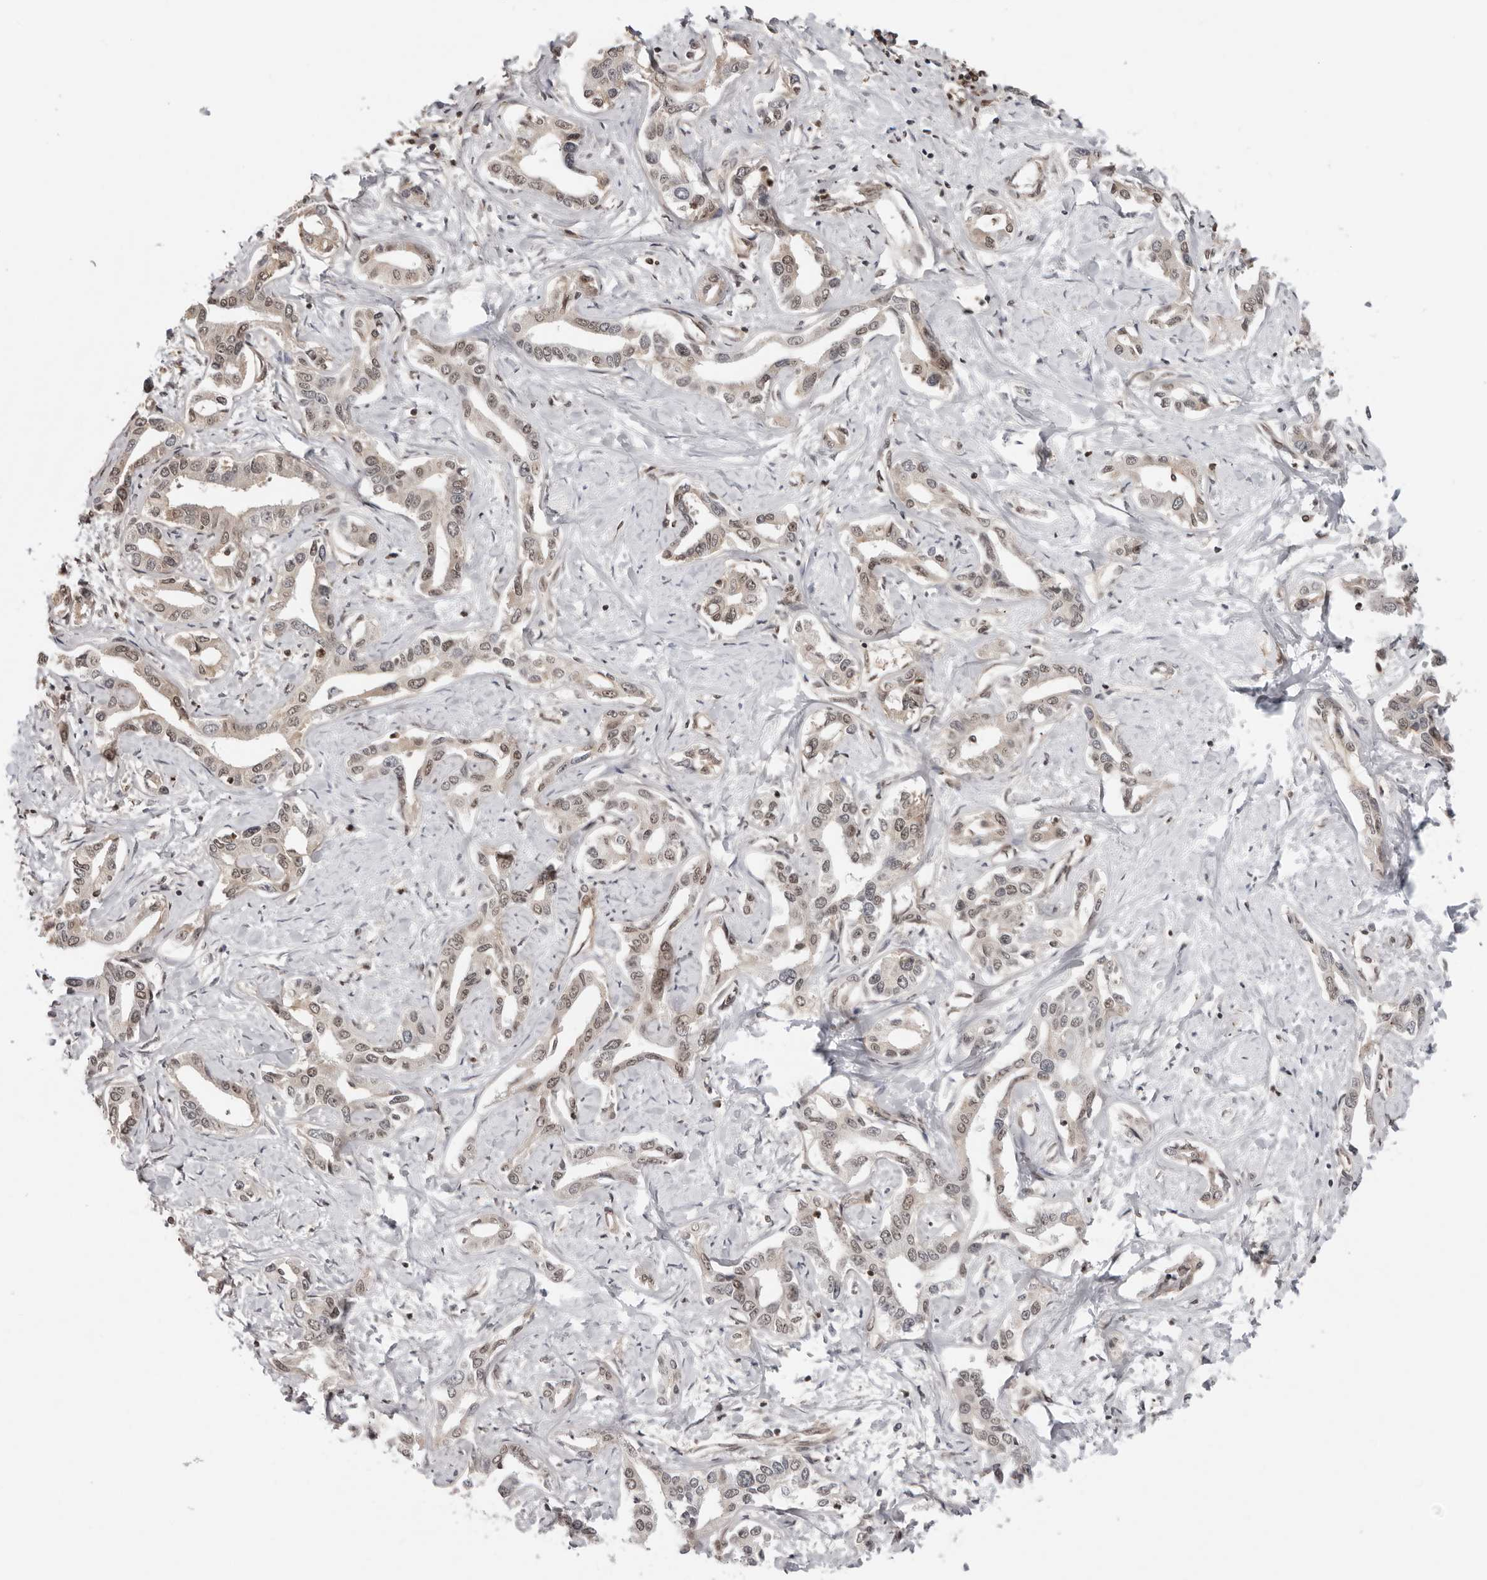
{"staining": {"intensity": "weak", "quantity": "25%-75%", "location": "cytoplasmic/membranous,nuclear"}, "tissue": "liver cancer", "cell_type": "Tumor cells", "image_type": "cancer", "snomed": [{"axis": "morphology", "description": "Cholangiocarcinoma"}, {"axis": "topography", "description": "Liver"}], "caption": "Approximately 25%-75% of tumor cells in liver cancer reveal weak cytoplasmic/membranous and nuclear protein staining as visualized by brown immunohistochemical staining.", "gene": "SDE2", "patient": {"sex": "male", "age": 59}}